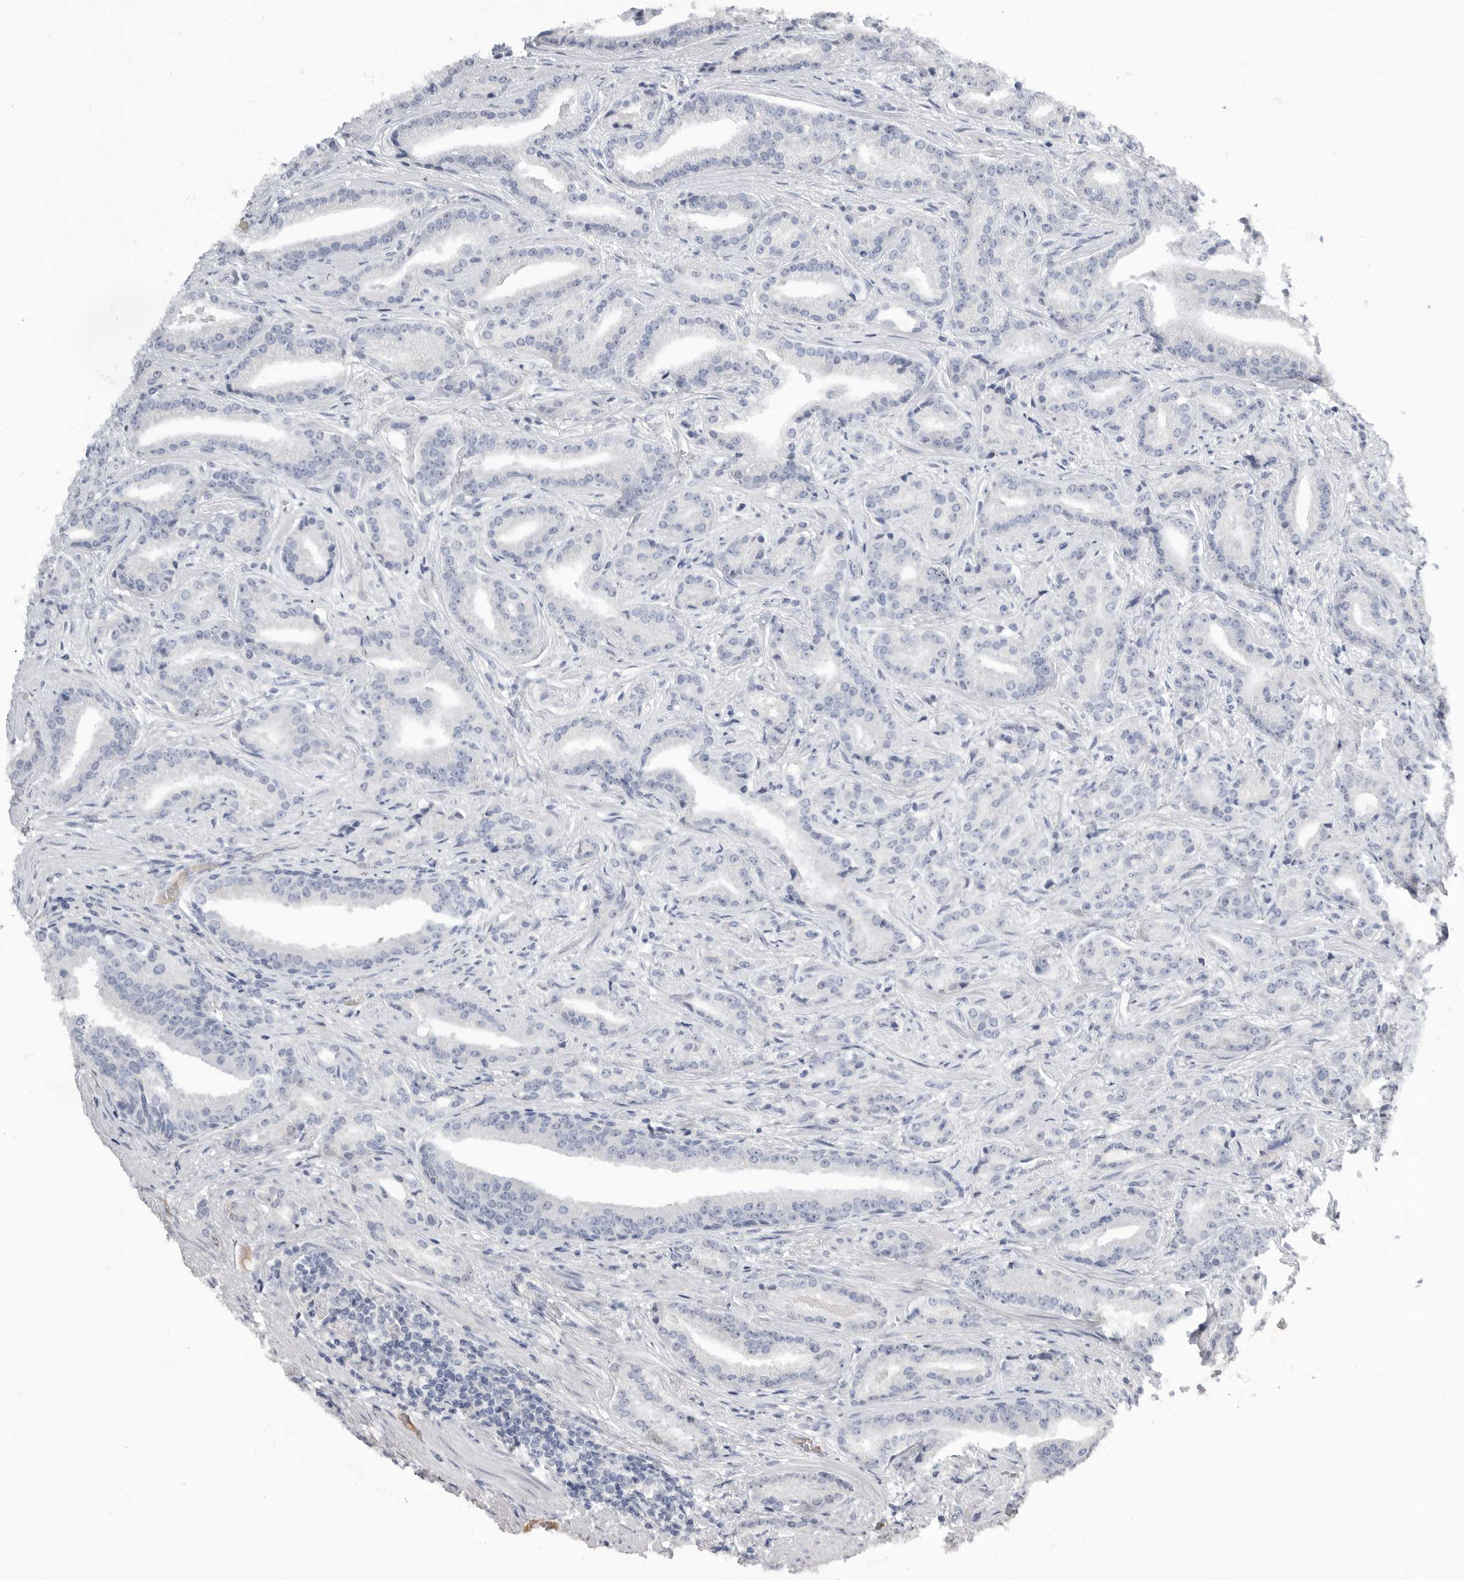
{"staining": {"intensity": "negative", "quantity": "none", "location": "none"}, "tissue": "prostate cancer", "cell_type": "Tumor cells", "image_type": "cancer", "snomed": [{"axis": "morphology", "description": "Adenocarcinoma, Low grade"}, {"axis": "topography", "description": "Prostate"}], "caption": "Immunohistochemistry (IHC) micrograph of neoplastic tissue: human prostate low-grade adenocarcinoma stained with DAB (3,3'-diaminobenzidine) shows no significant protein positivity in tumor cells. The staining is performed using DAB brown chromogen with nuclei counter-stained in using hematoxylin.", "gene": "APOA2", "patient": {"sex": "male", "age": 67}}